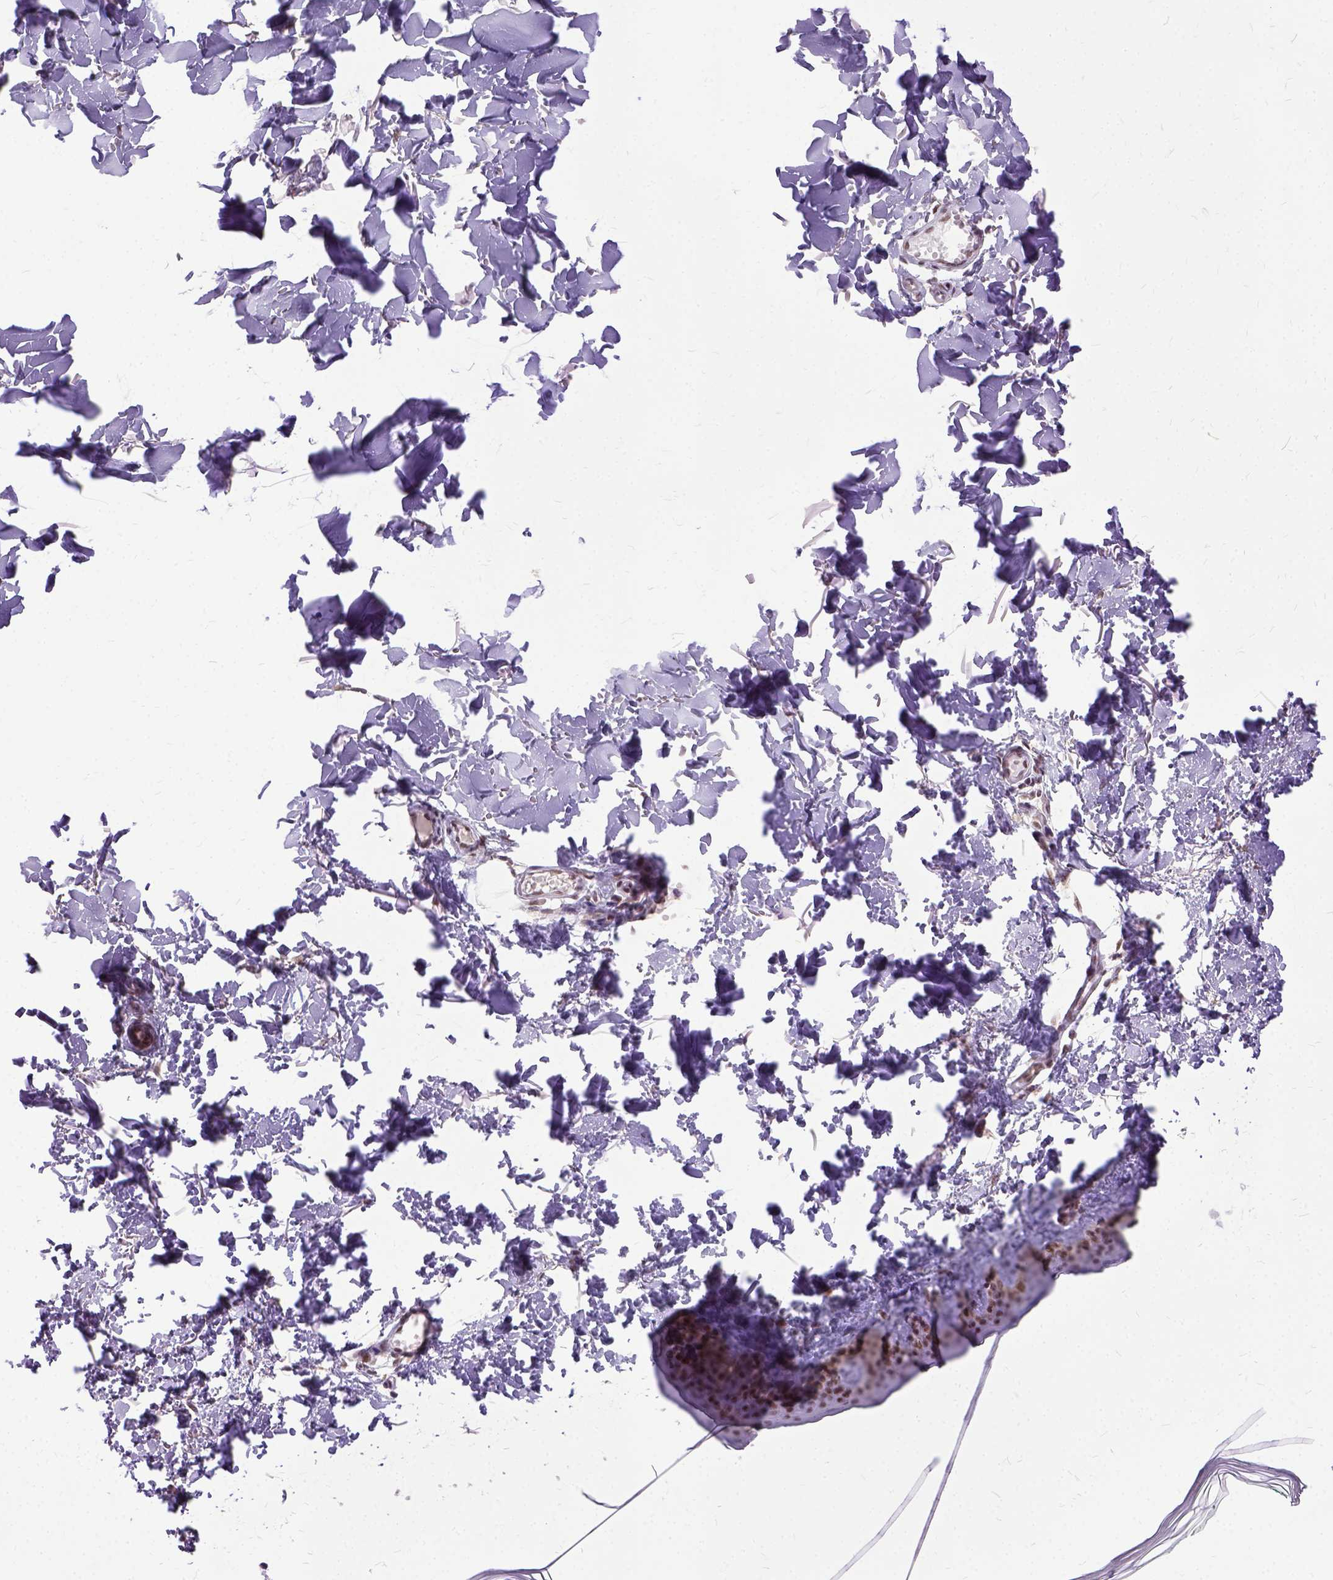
{"staining": {"intensity": "moderate", "quantity": ">75%", "location": "nuclear"}, "tissue": "skin", "cell_type": "Fibroblasts", "image_type": "normal", "snomed": [{"axis": "morphology", "description": "Normal tissue, NOS"}, {"axis": "topography", "description": "Skin"}, {"axis": "topography", "description": "Peripheral nerve tissue"}], "caption": "Immunohistochemical staining of normal skin demonstrates >75% levels of moderate nuclear protein expression in about >75% of fibroblasts. The staining was performed using DAB (3,3'-diaminobenzidine) to visualize the protein expression in brown, while the nuclei were stained in blue with hematoxylin (Magnification: 20x).", "gene": "SETD1A", "patient": {"sex": "female", "age": 45}}